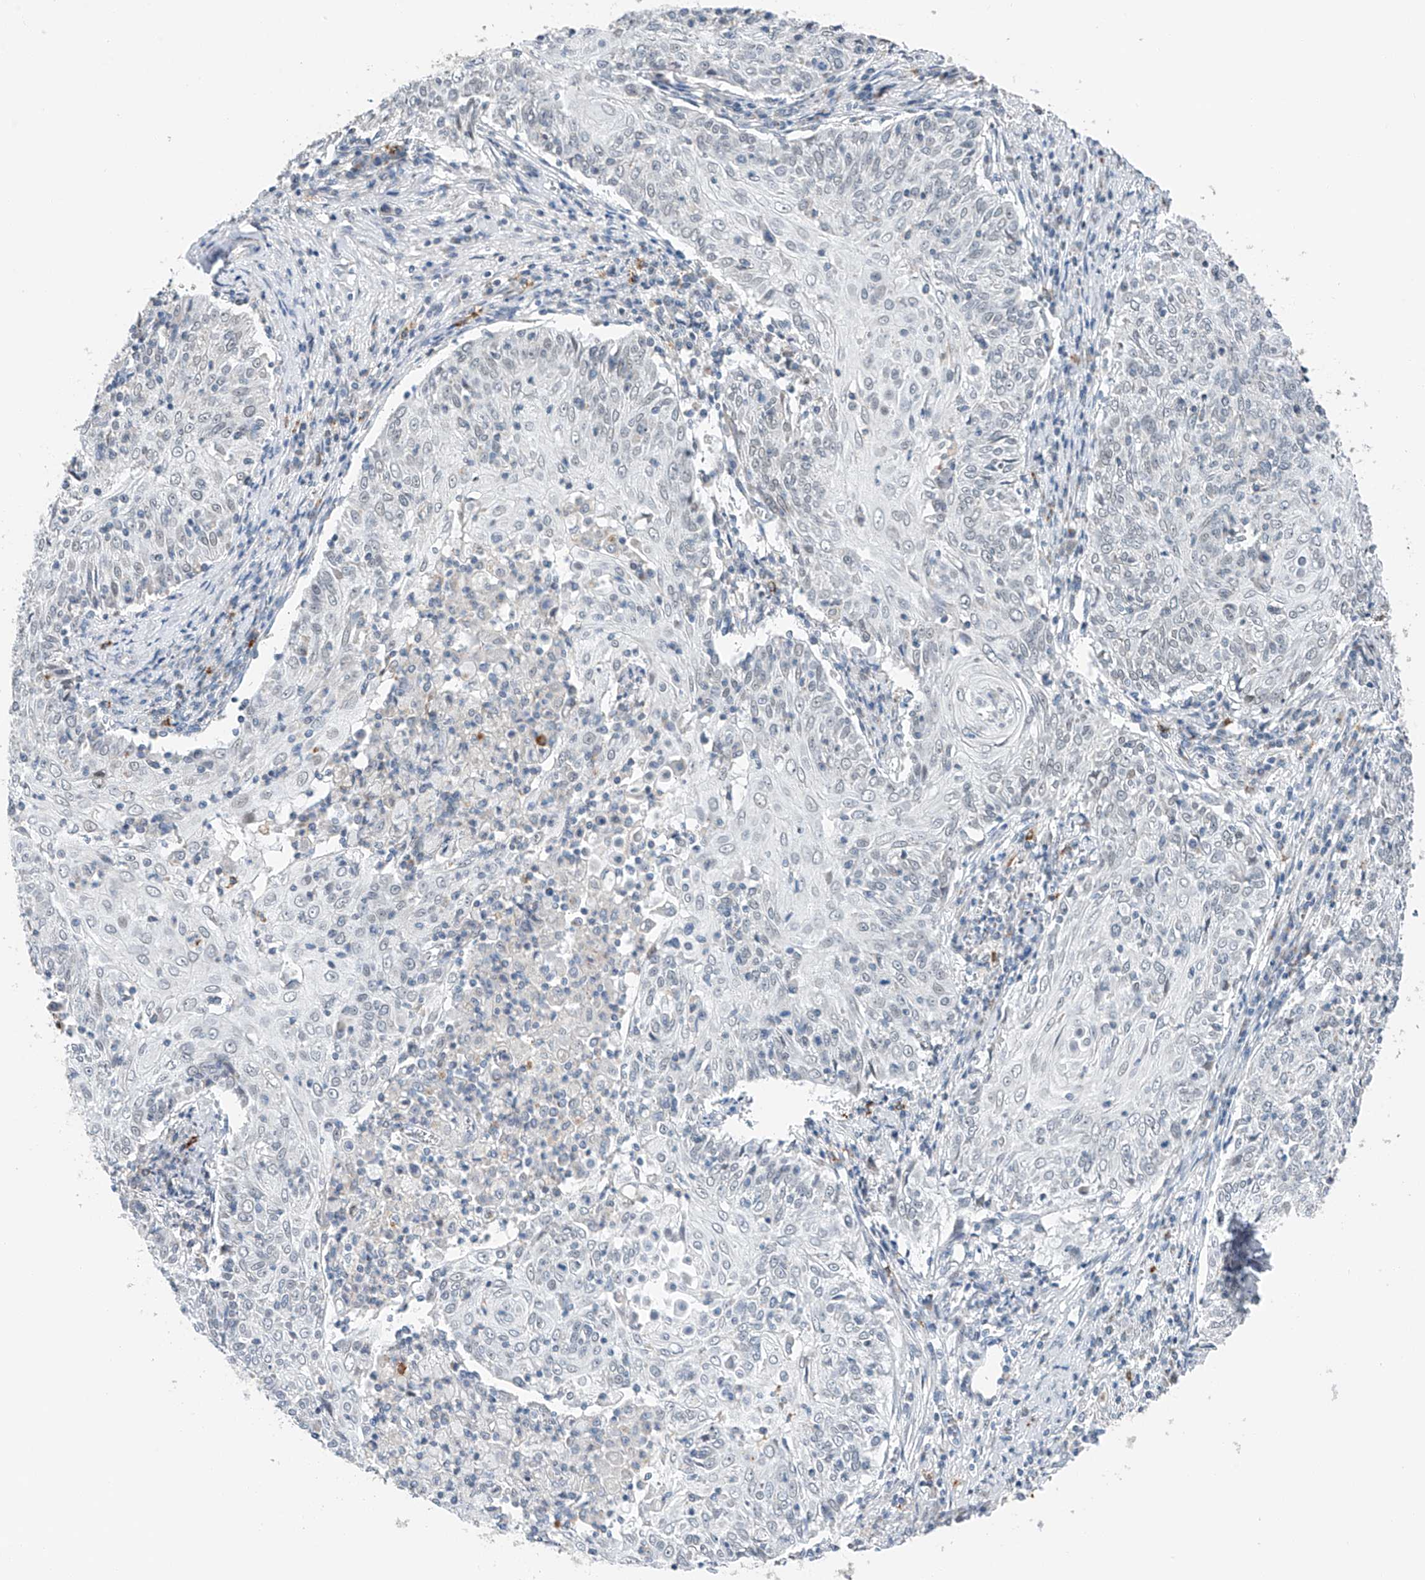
{"staining": {"intensity": "negative", "quantity": "none", "location": "none"}, "tissue": "cervical cancer", "cell_type": "Tumor cells", "image_type": "cancer", "snomed": [{"axis": "morphology", "description": "Squamous cell carcinoma, NOS"}, {"axis": "topography", "description": "Cervix"}], "caption": "This is an IHC histopathology image of cervical squamous cell carcinoma. There is no expression in tumor cells.", "gene": "KLF15", "patient": {"sex": "female", "age": 48}}